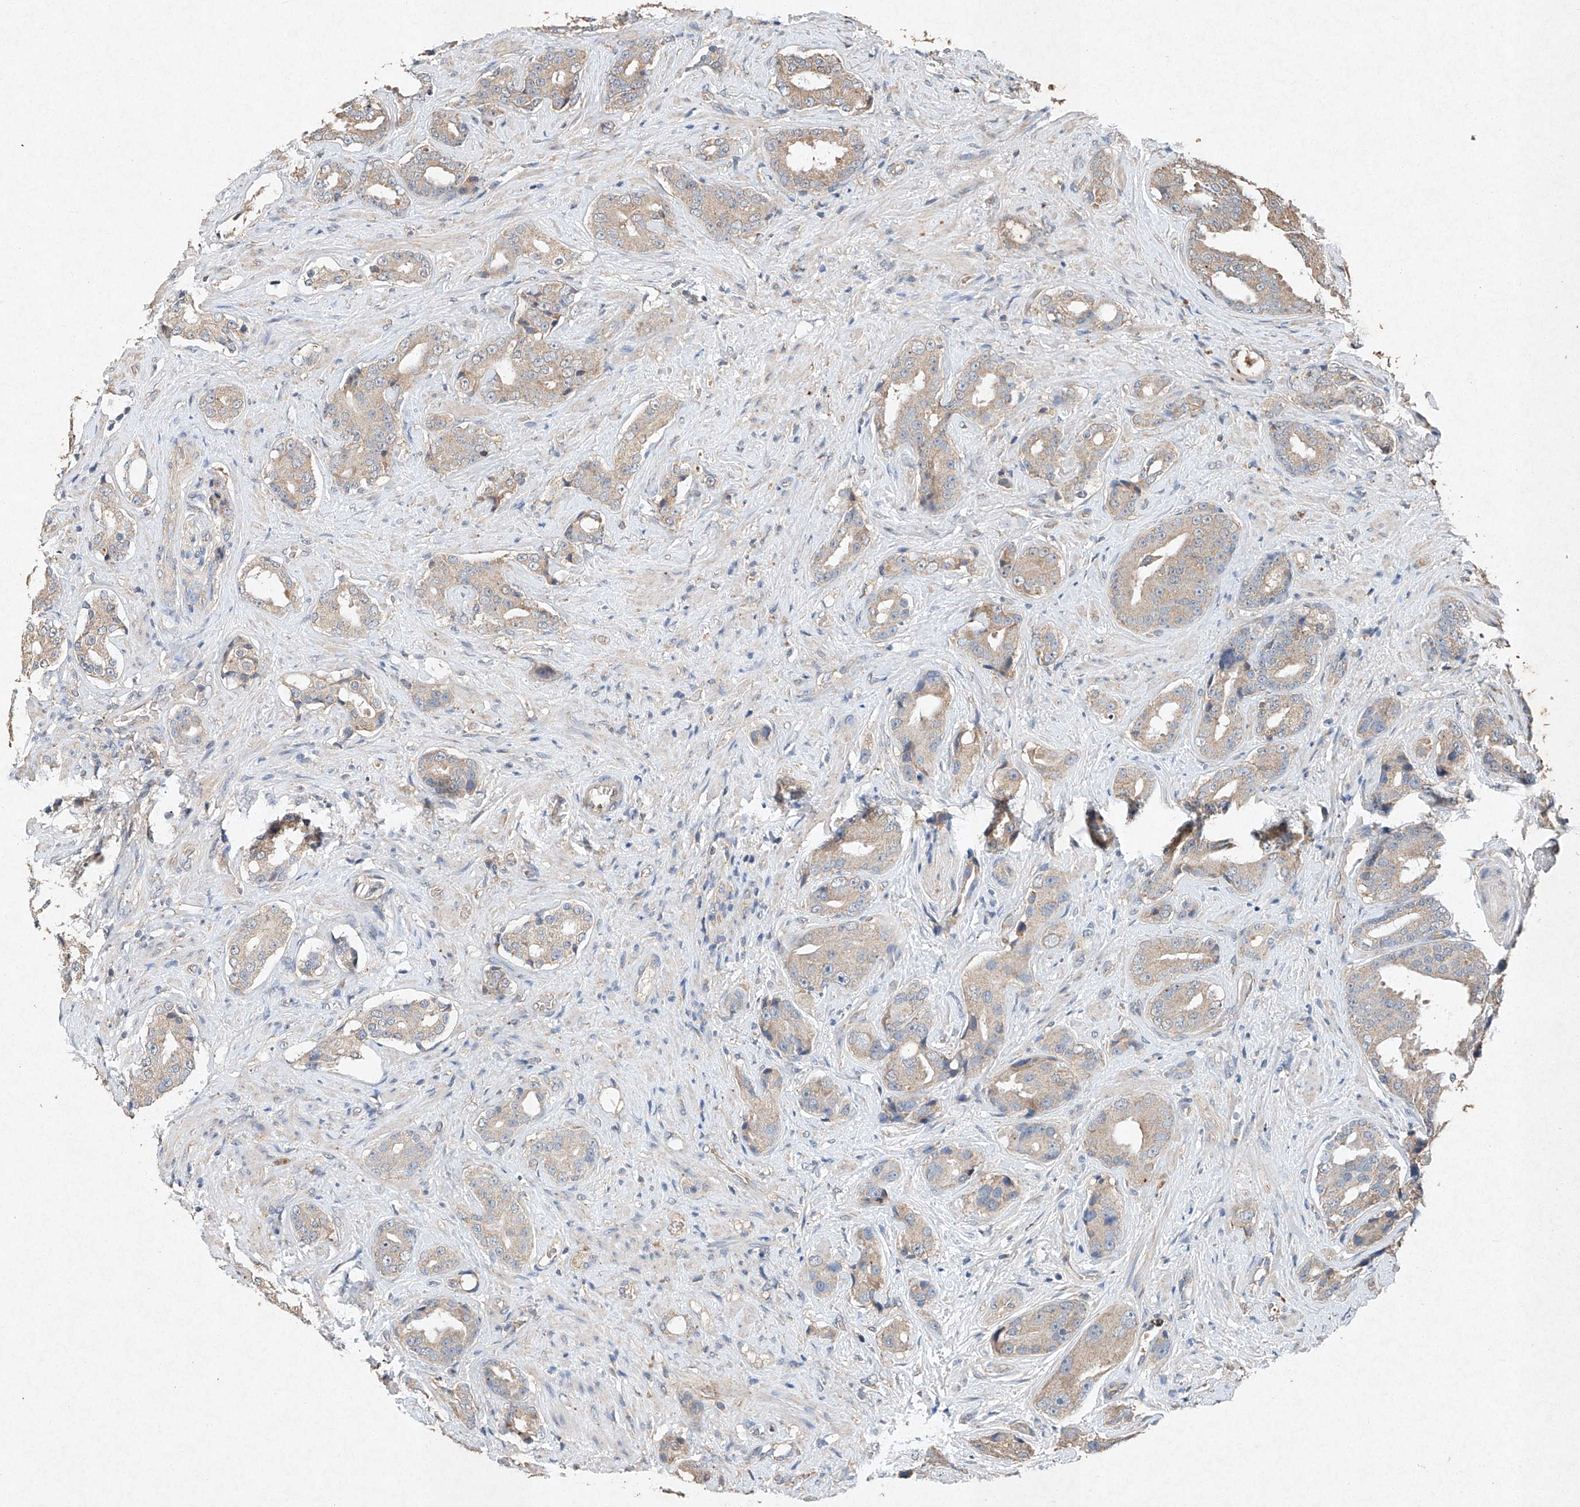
{"staining": {"intensity": "weak", "quantity": "25%-75%", "location": "cytoplasmic/membranous"}, "tissue": "prostate cancer", "cell_type": "Tumor cells", "image_type": "cancer", "snomed": [{"axis": "morphology", "description": "Adenocarcinoma, High grade"}, {"axis": "topography", "description": "Prostate"}], "caption": "Human prostate high-grade adenocarcinoma stained for a protein (brown) reveals weak cytoplasmic/membranous positive positivity in about 25%-75% of tumor cells.", "gene": "STK3", "patient": {"sex": "male", "age": 71}}